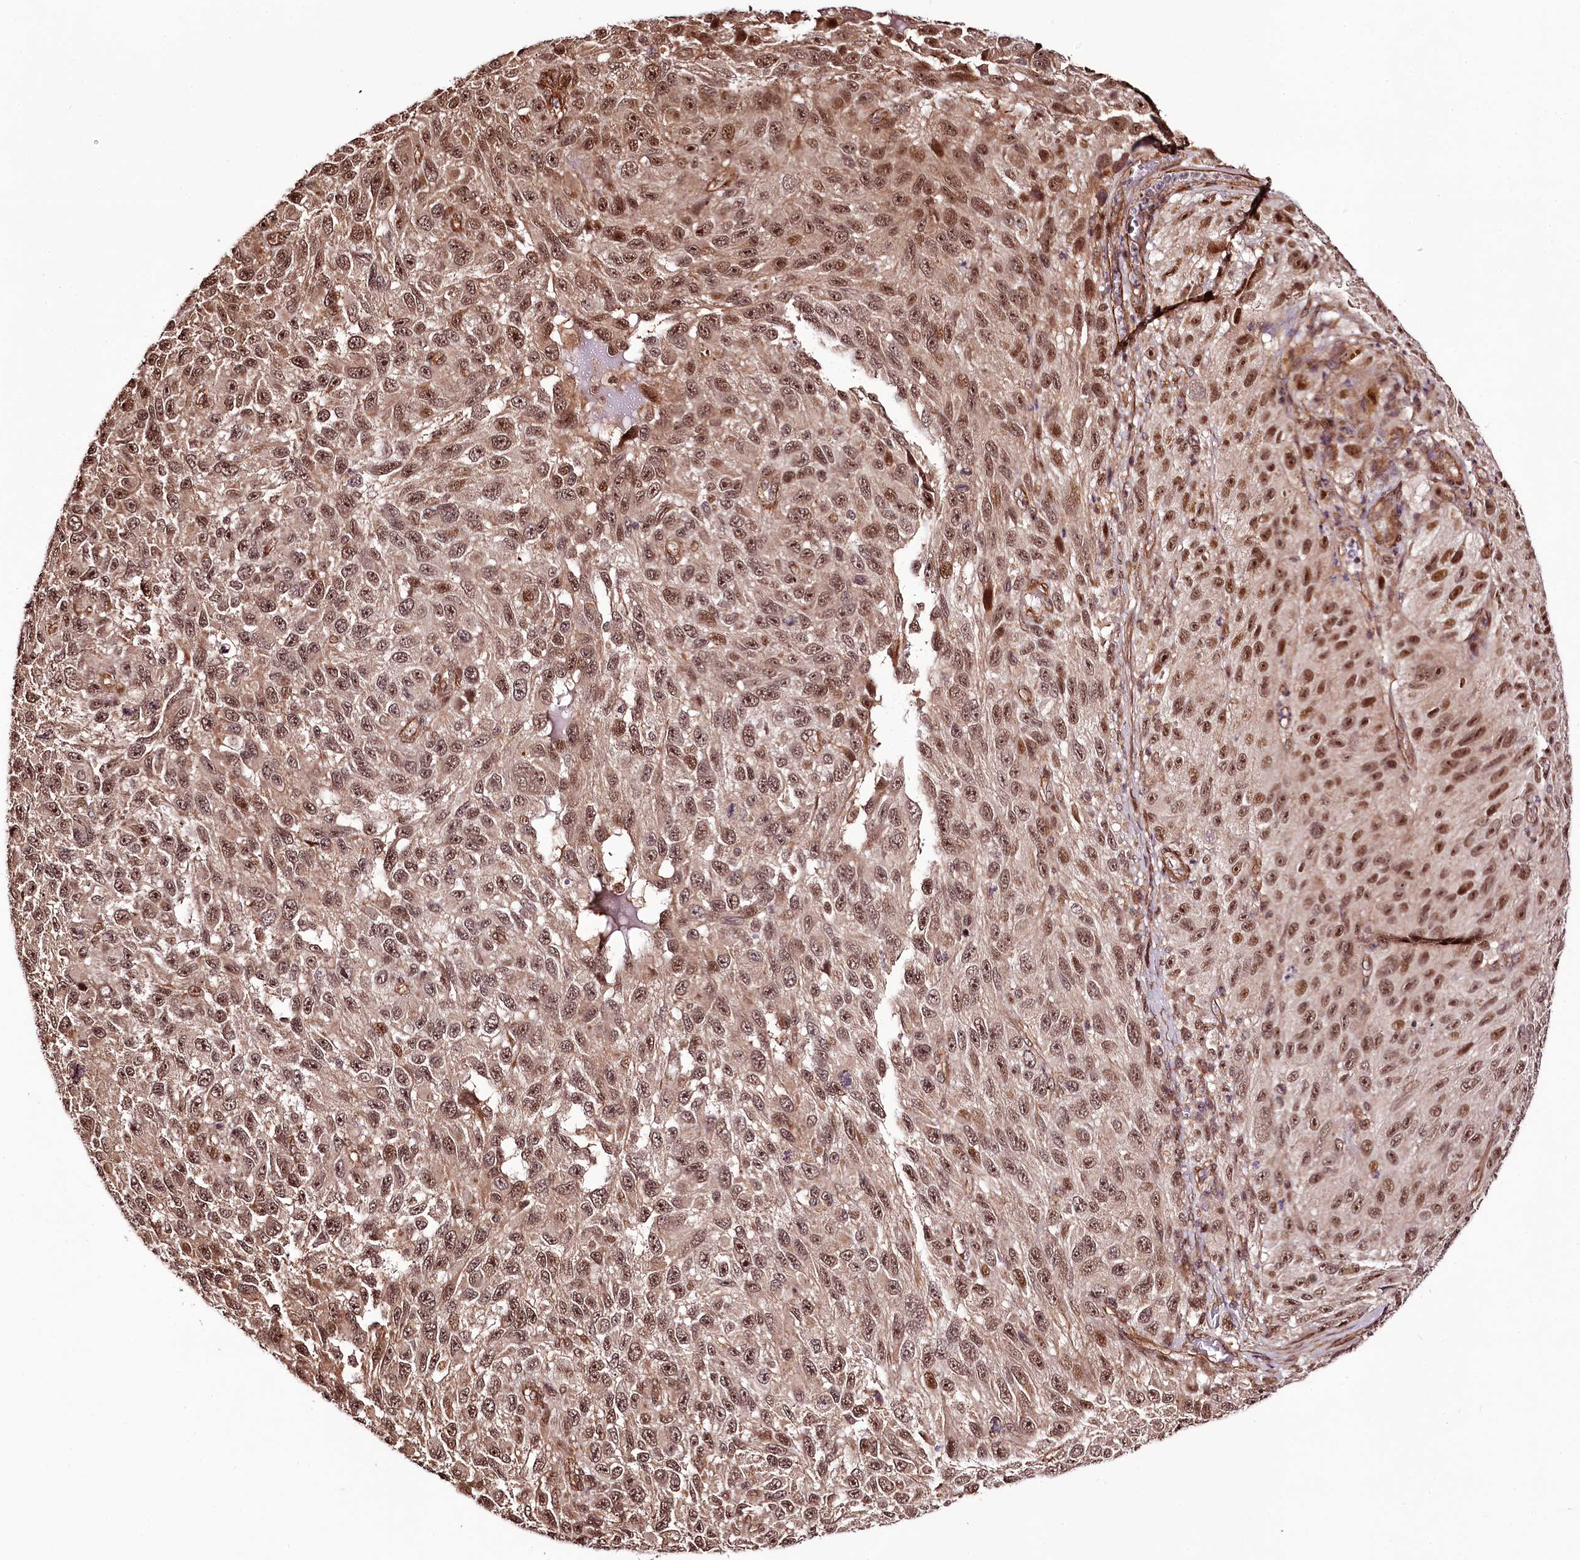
{"staining": {"intensity": "moderate", "quantity": ">75%", "location": "cytoplasmic/membranous,nuclear"}, "tissue": "melanoma", "cell_type": "Tumor cells", "image_type": "cancer", "snomed": [{"axis": "morphology", "description": "Malignant melanoma, NOS"}, {"axis": "topography", "description": "Skin"}], "caption": "Malignant melanoma stained for a protein reveals moderate cytoplasmic/membranous and nuclear positivity in tumor cells.", "gene": "TTC33", "patient": {"sex": "female", "age": 96}}